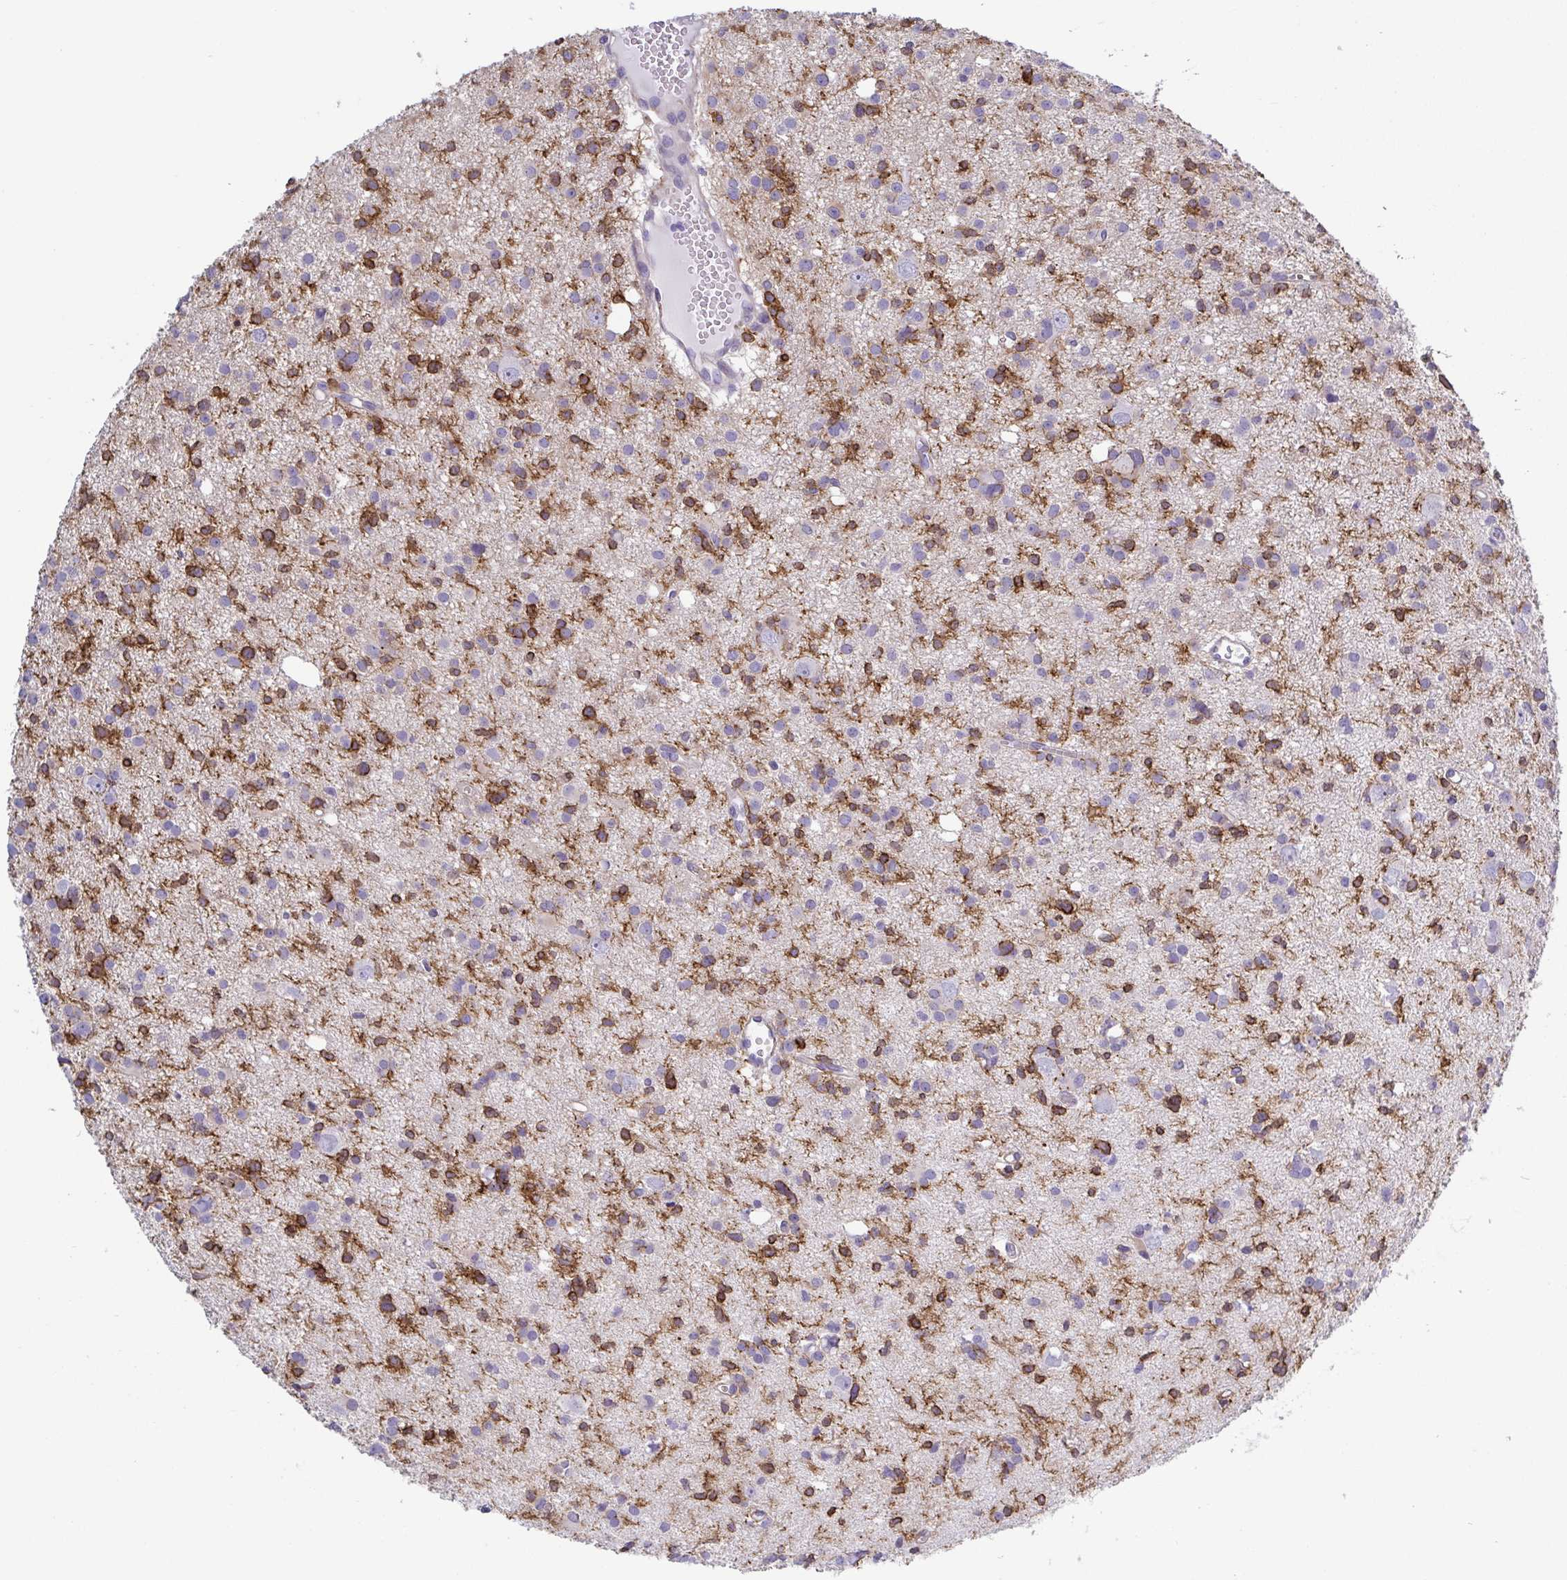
{"staining": {"intensity": "moderate", "quantity": "25%-75%", "location": "cytoplasmic/membranous"}, "tissue": "glioma", "cell_type": "Tumor cells", "image_type": "cancer", "snomed": [{"axis": "morphology", "description": "Glioma, malignant, High grade"}, {"axis": "topography", "description": "Brain"}], "caption": "Malignant glioma (high-grade) stained with DAB IHC reveals medium levels of moderate cytoplasmic/membranous positivity in approximately 25%-75% of tumor cells.", "gene": "LIMA1", "patient": {"sex": "male", "age": 23}}